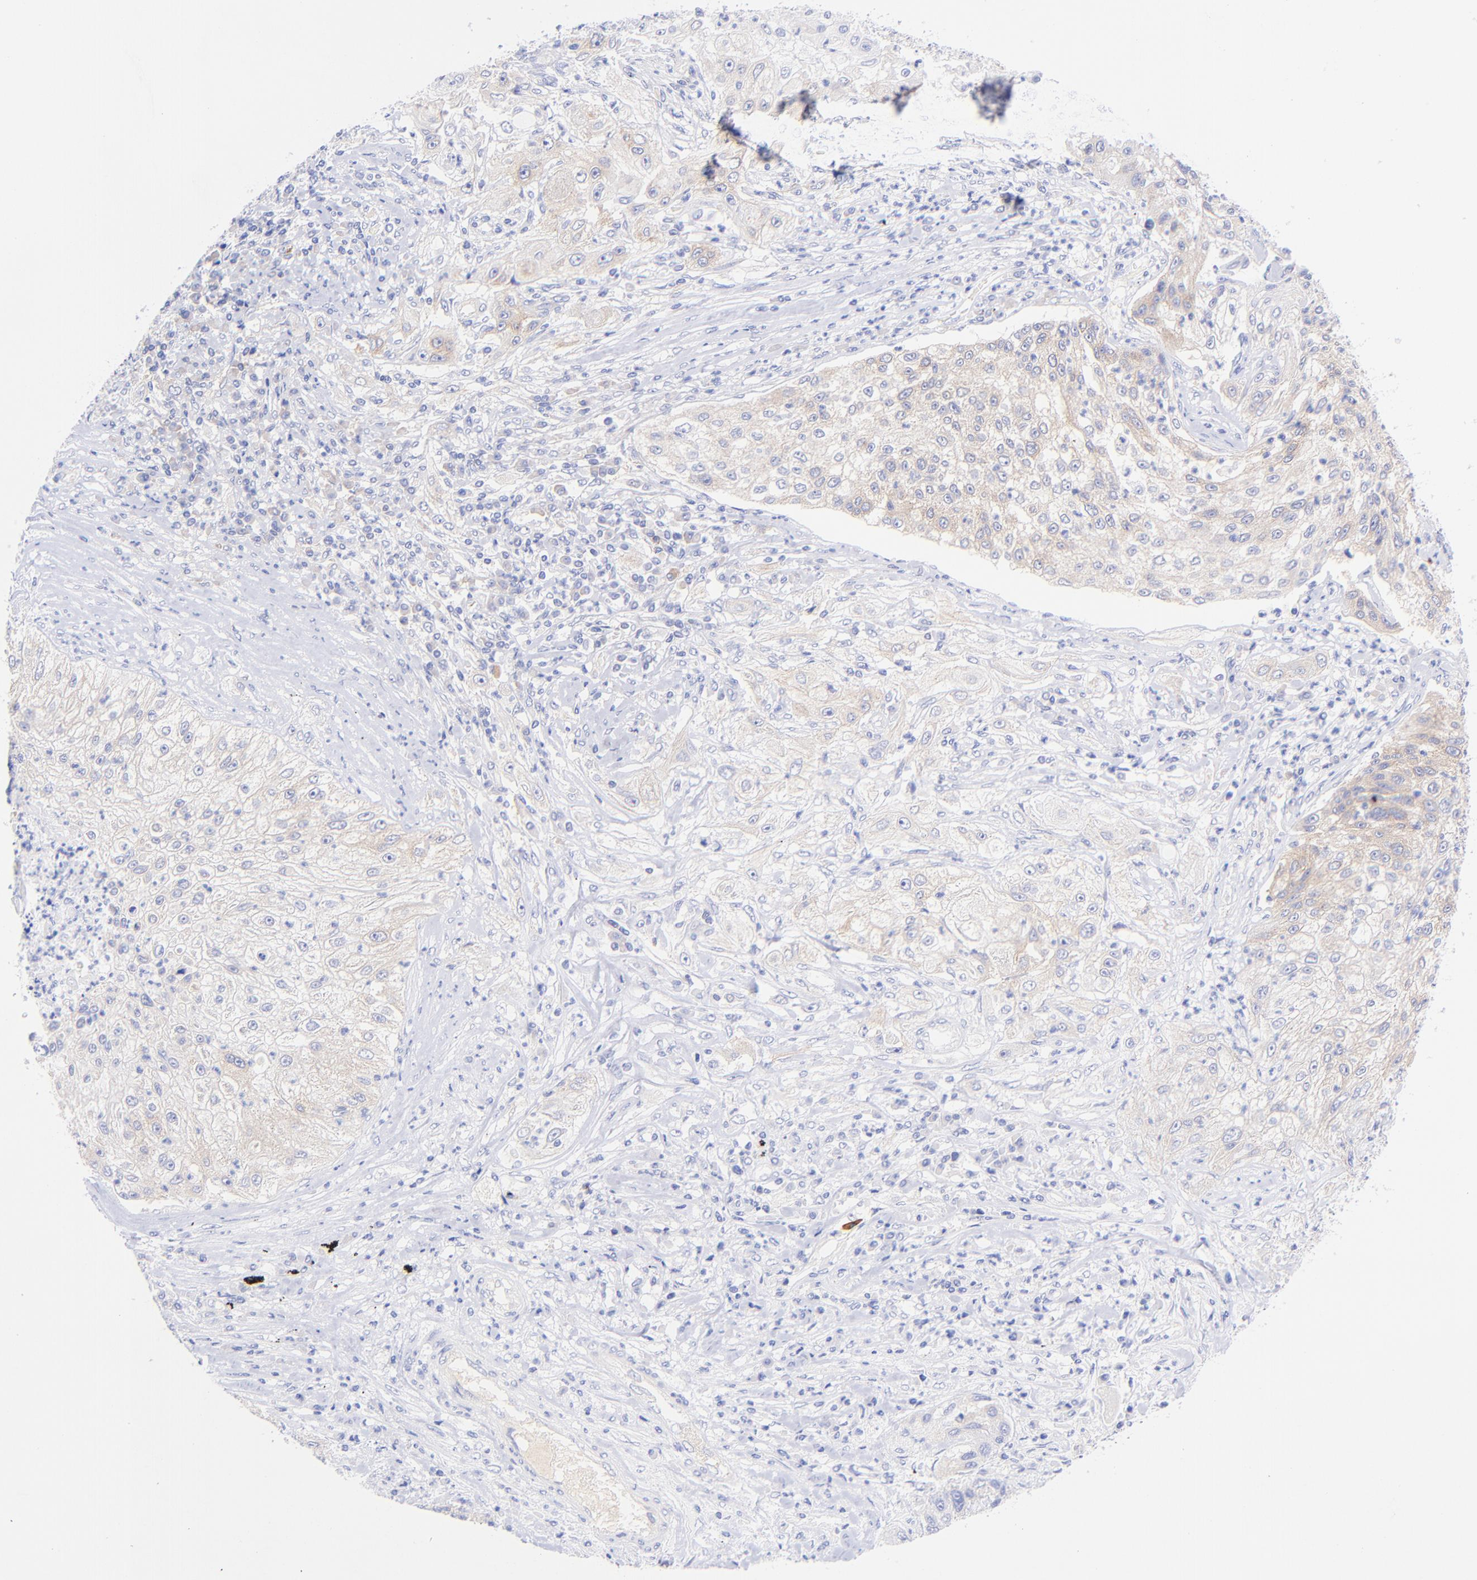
{"staining": {"intensity": "weak", "quantity": "<25%", "location": "cytoplasmic/membranous"}, "tissue": "lung cancer", "cell_type": "Tumor cells", "image_type": "cancer", "snomed": [{"axis": "morphology", "description": "Inflammation, NOS"}, {"axis": "morphology", "description": "Squamous cell carcinoma, NOS"}, {"axis": "topography", "description": "Lymph node"}, {"axis": "topography", "description": "Soft tissue"}, {"axis": "topography", "description": "Lung"}], "caption": "Lung squamous cell carcinoma was stained to show a protein in brown. There is no significant expression in tumor cells. (Brightfield microscopy of DAB IHC at high magnification).", "gene": "GPHN", "patient": {"sex": "male", "age": 66}}